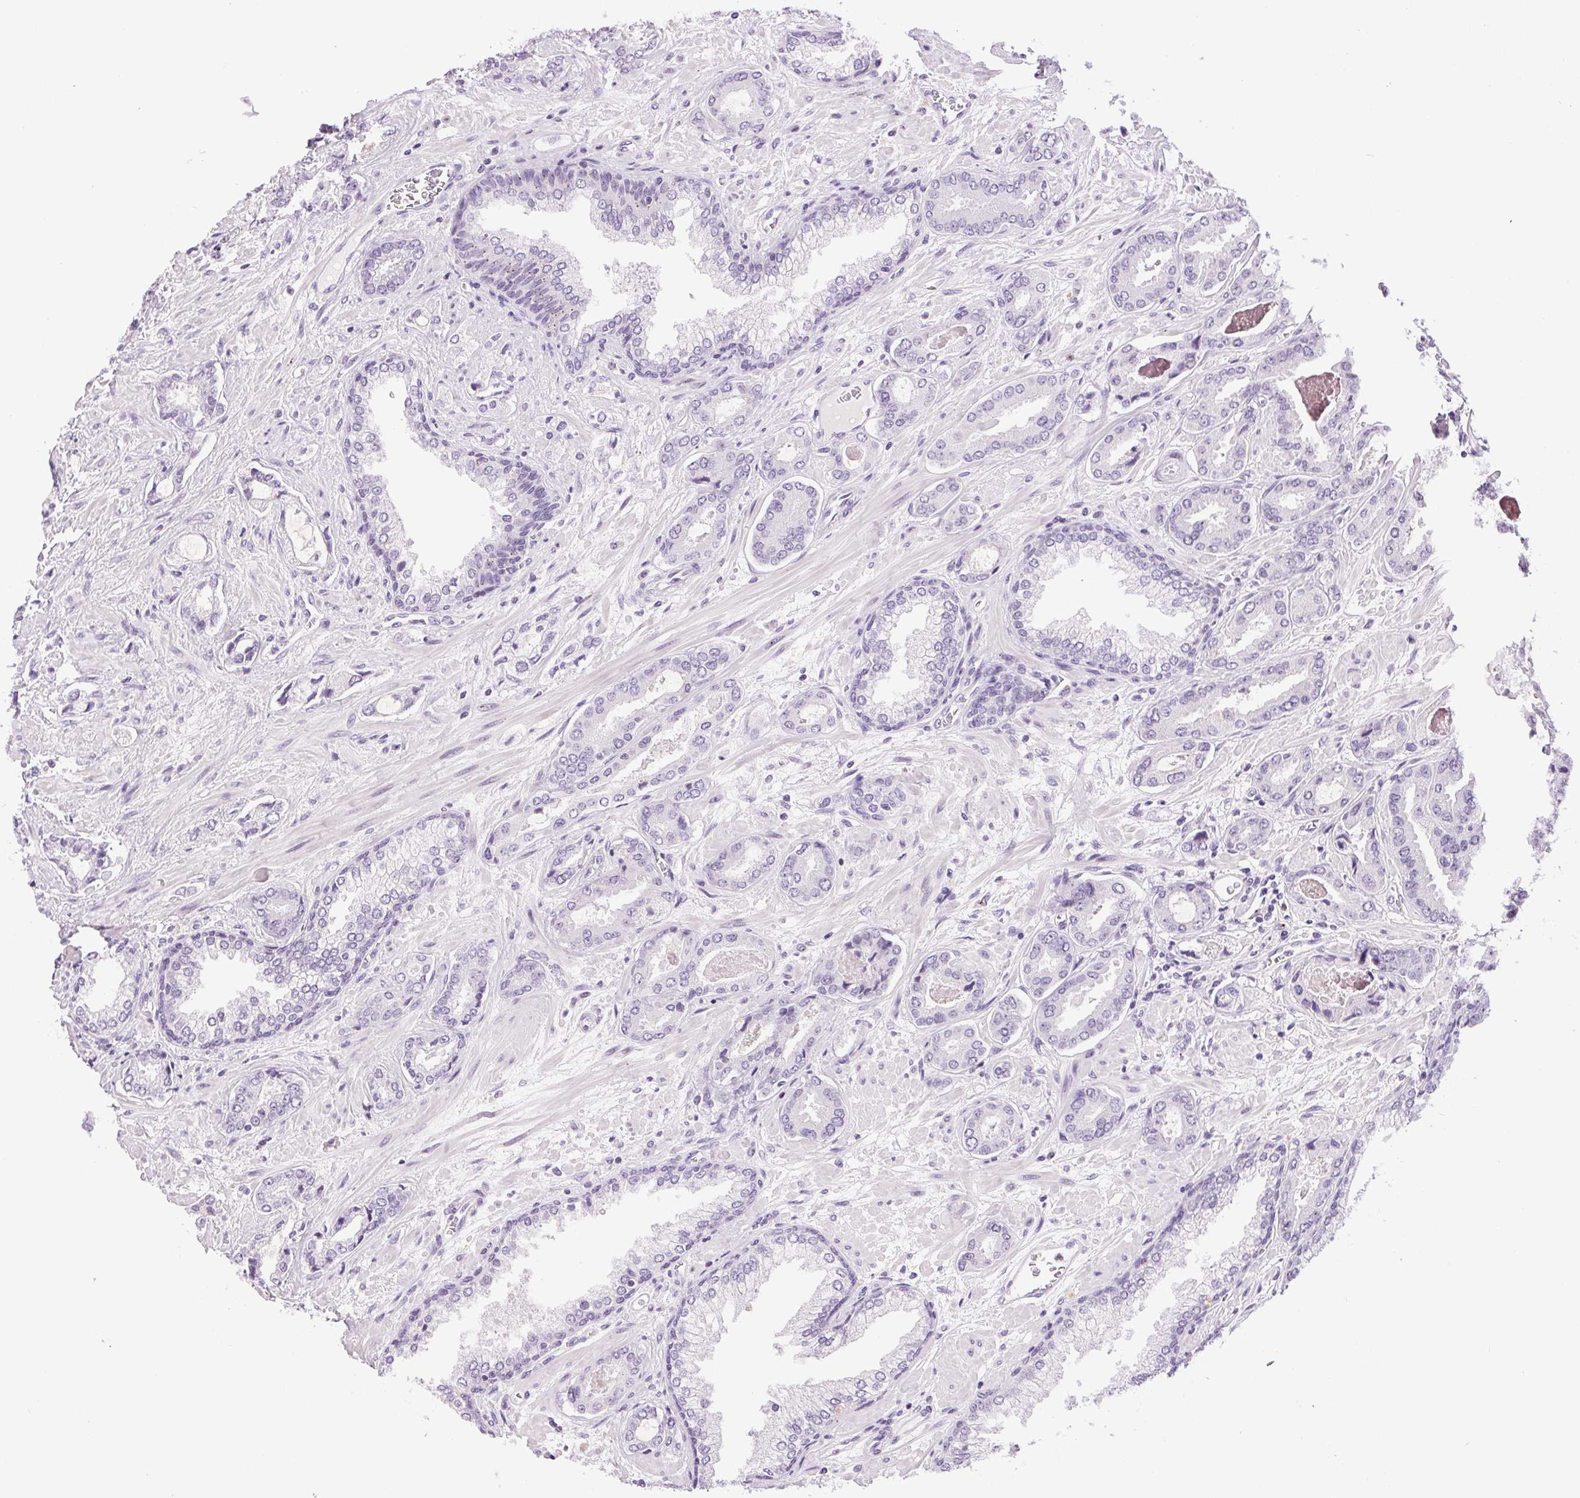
{"staining": {"intensity": "negative", "quantity": "none", "location": "none"}, "tissue": "prostate cancer", "cell_type": "Tumor cells", "image_type": "cancer", "snomed": [{"axis": "morphology", "description": "Adenocarcinoma, Low grade"}, {"axis": "topography", "description": "Prostate"}], "caption": "IHC image of human prostate cancer stained for a protein (brown), which reveals no staining in tumor cells.", "gene": "TMEM88B", "patient": {"sex": "male", "age": 61}}